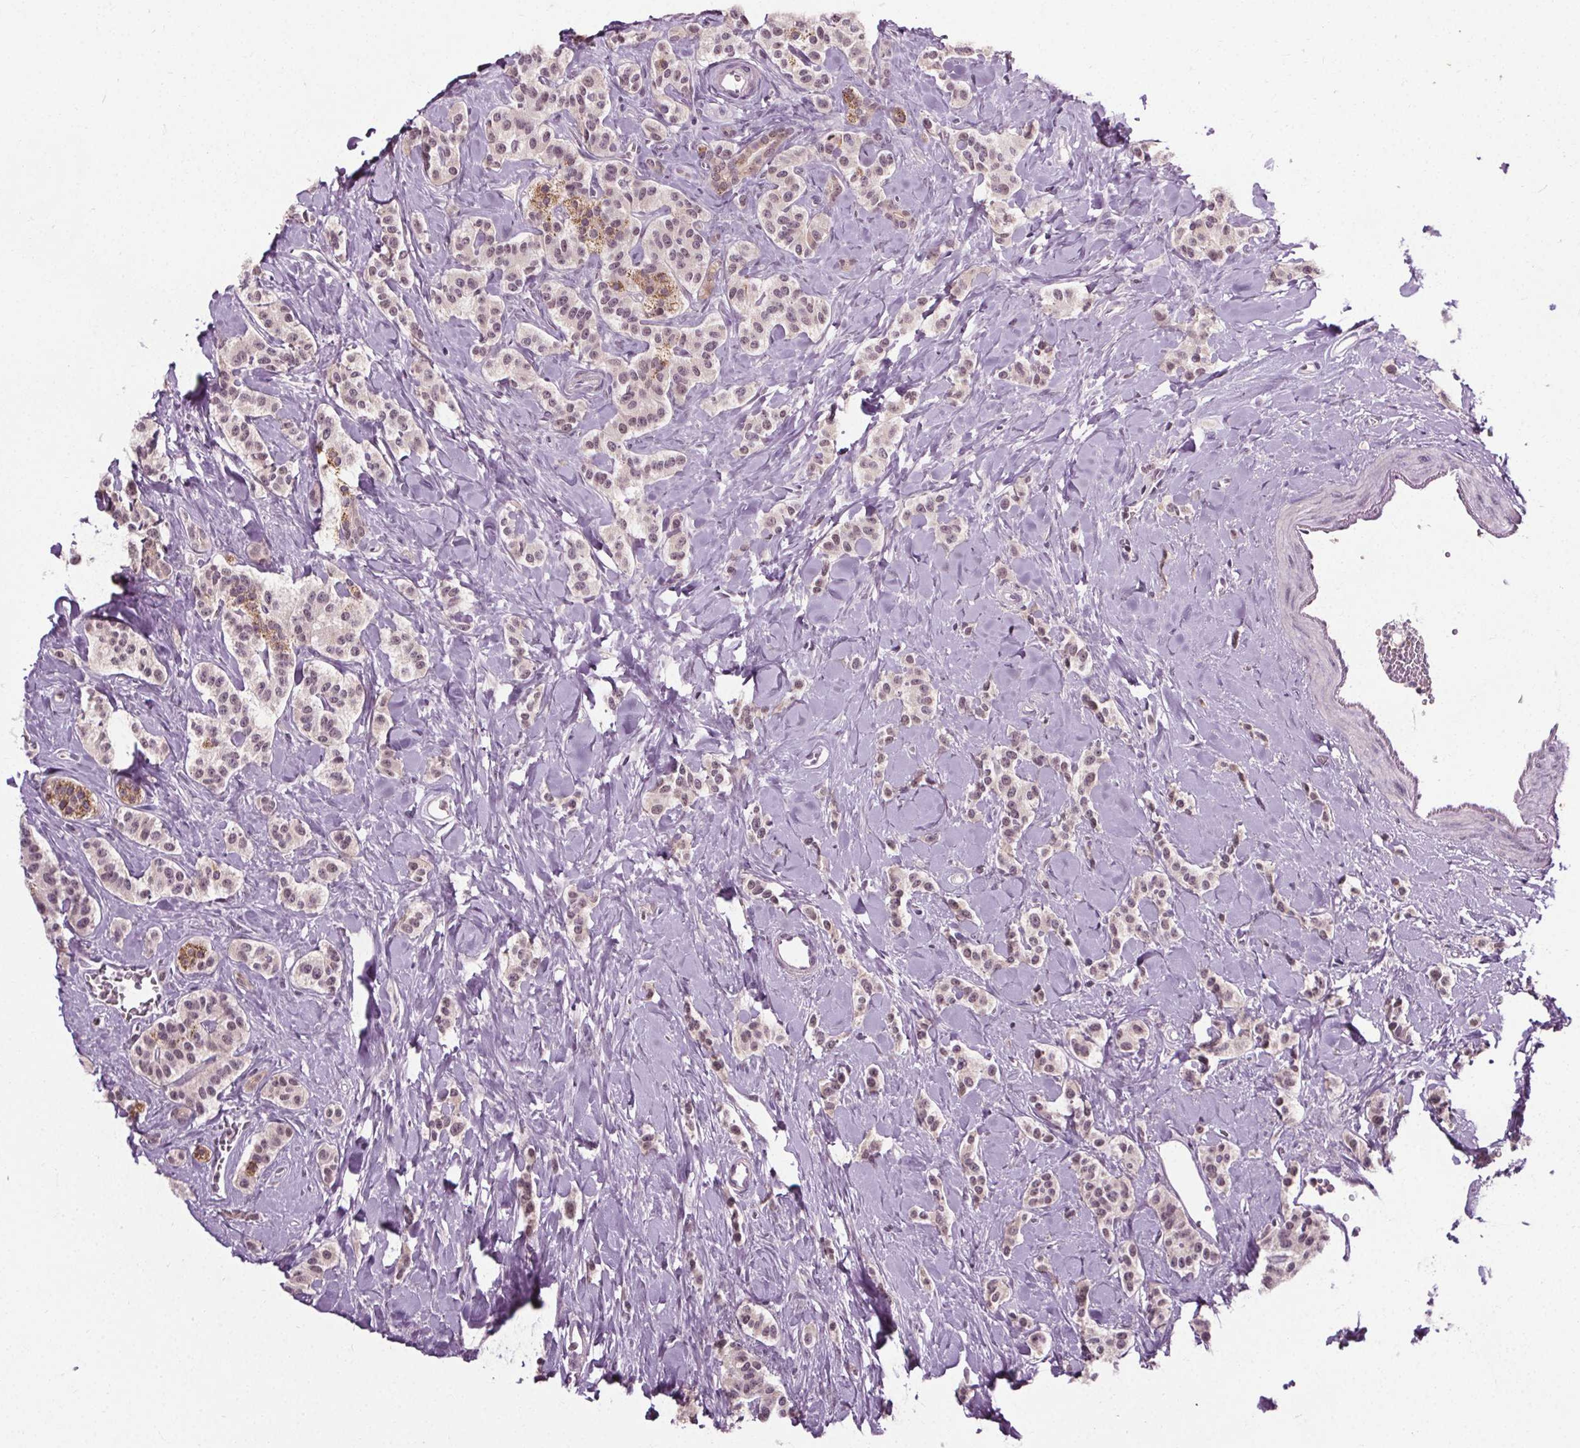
{"staining": {"intensity": "weak", "quantity": "25%-75%", "location": "nuclear"}, "tissue": "carcinoid", "cell_type": "Tumor cells", "image_type": "cancer", "snomed": [{"axis": "morphology", "description": "Normal tissue, NOS"}, {"axis": "morphology", "description": "Carcinoid, malignant, NOS"}, {"axis": "topography", "description": "Pancreas"}], "caption": "Malignant carcinoid stained for a protein displays weak nuclear positivity in tumor cells.", "gene": "MED6", "patient": {"sex": "male", "age": 36}}